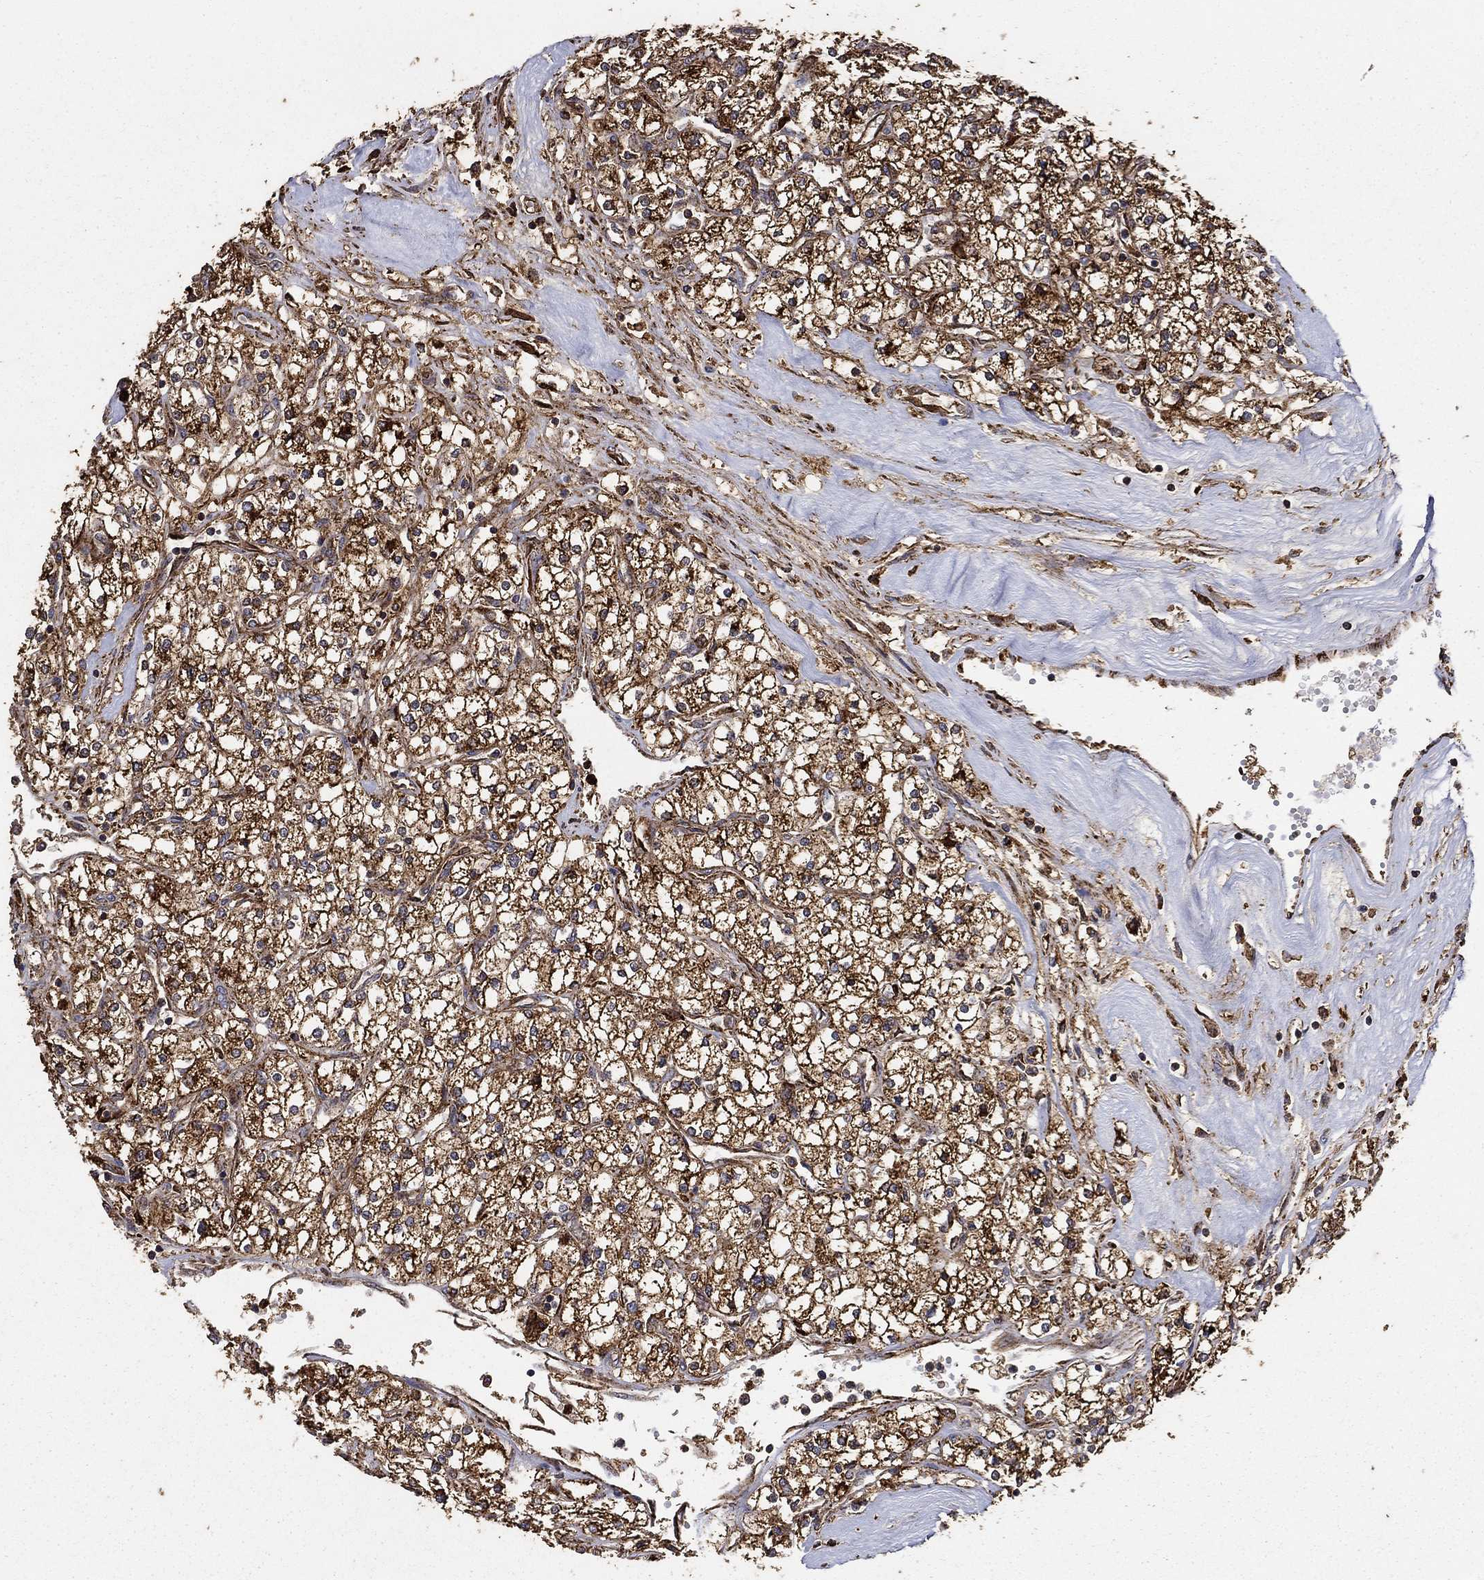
{"staining": {"intensity": "strong", "quantity": ">75%", "location": "cytoplasmic/membranous"}, "tissue": "renal cancer", "cell_type": "Tumor cells", "image_type": "cancer", "snomed": [{"axis": "morphology", "description": "Adenocarcinoma, NOS"}, {"axis": "topography", "description": "Kidney"}], "caption": "This is an image of immunohistochemistry (IHC) staining of renal cancer (adenocarcinoma), which shows strong positivity in the cytoplasmic/membranous of tumor cells.", "gene": "IFRD1", "patient": {"sex": "male", "age": 80}}